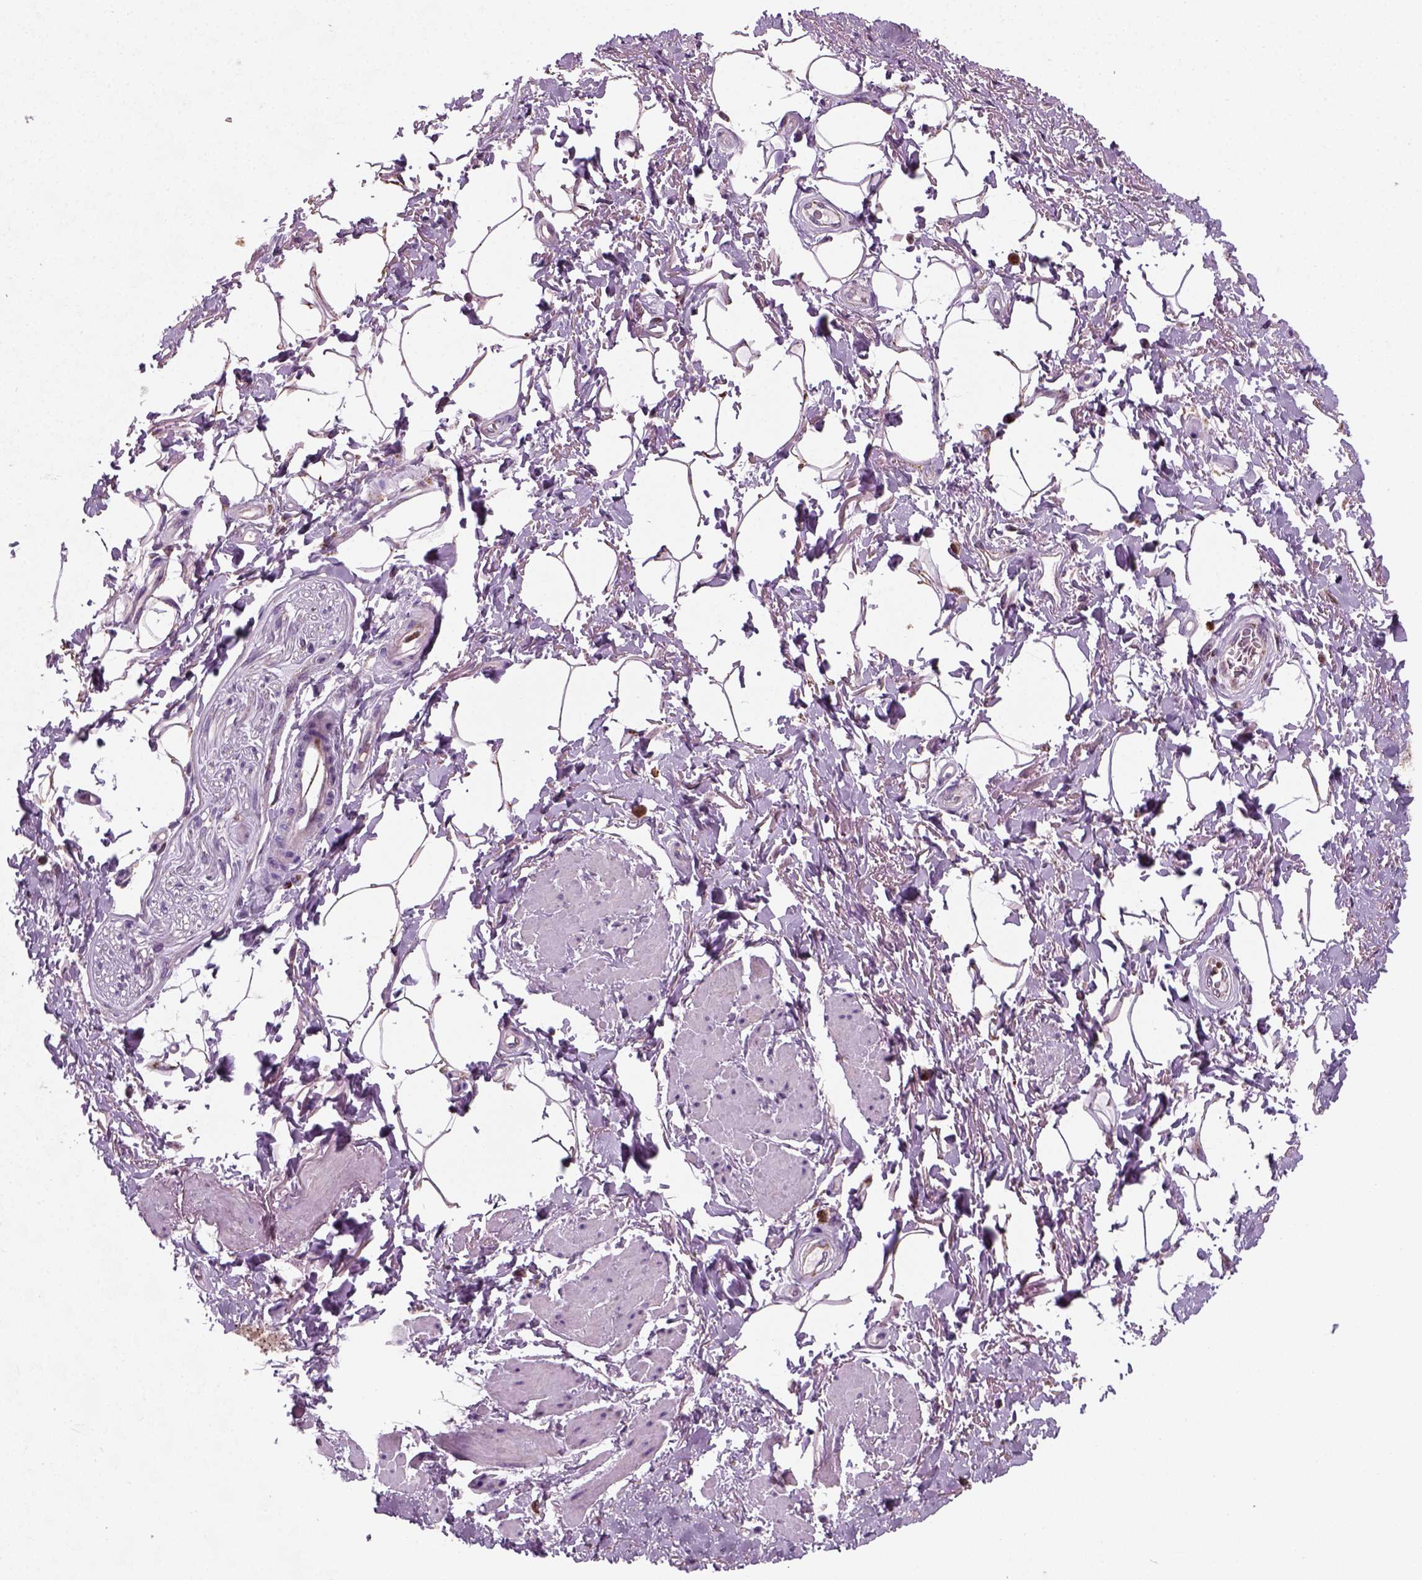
{"staining": {"intensity": "weak", "quantity": ">75%", "location": "cytoplasmic/membranous"}, "tissue": "adipose tissue", "cell_type": "Adipocytes", "image_type": "normal", "snomed": [{"axis": "morphology", "description": "Normal tissue, NOS"}, {"axis": "topography", "description": "Peripheral nerve tissue"}], "caption": "The histopathology image shows a brown stain indicating the presence of a protein in the cytoplasmic/membranous of adipocytes in adipose tissue. (DAB (3,3'-diaminobenzidine) IHC, brown staining for protein, blue staining for nuclei).", "gene": "NUDT16L1", "patient": {"sex": "male", "age": 51}}